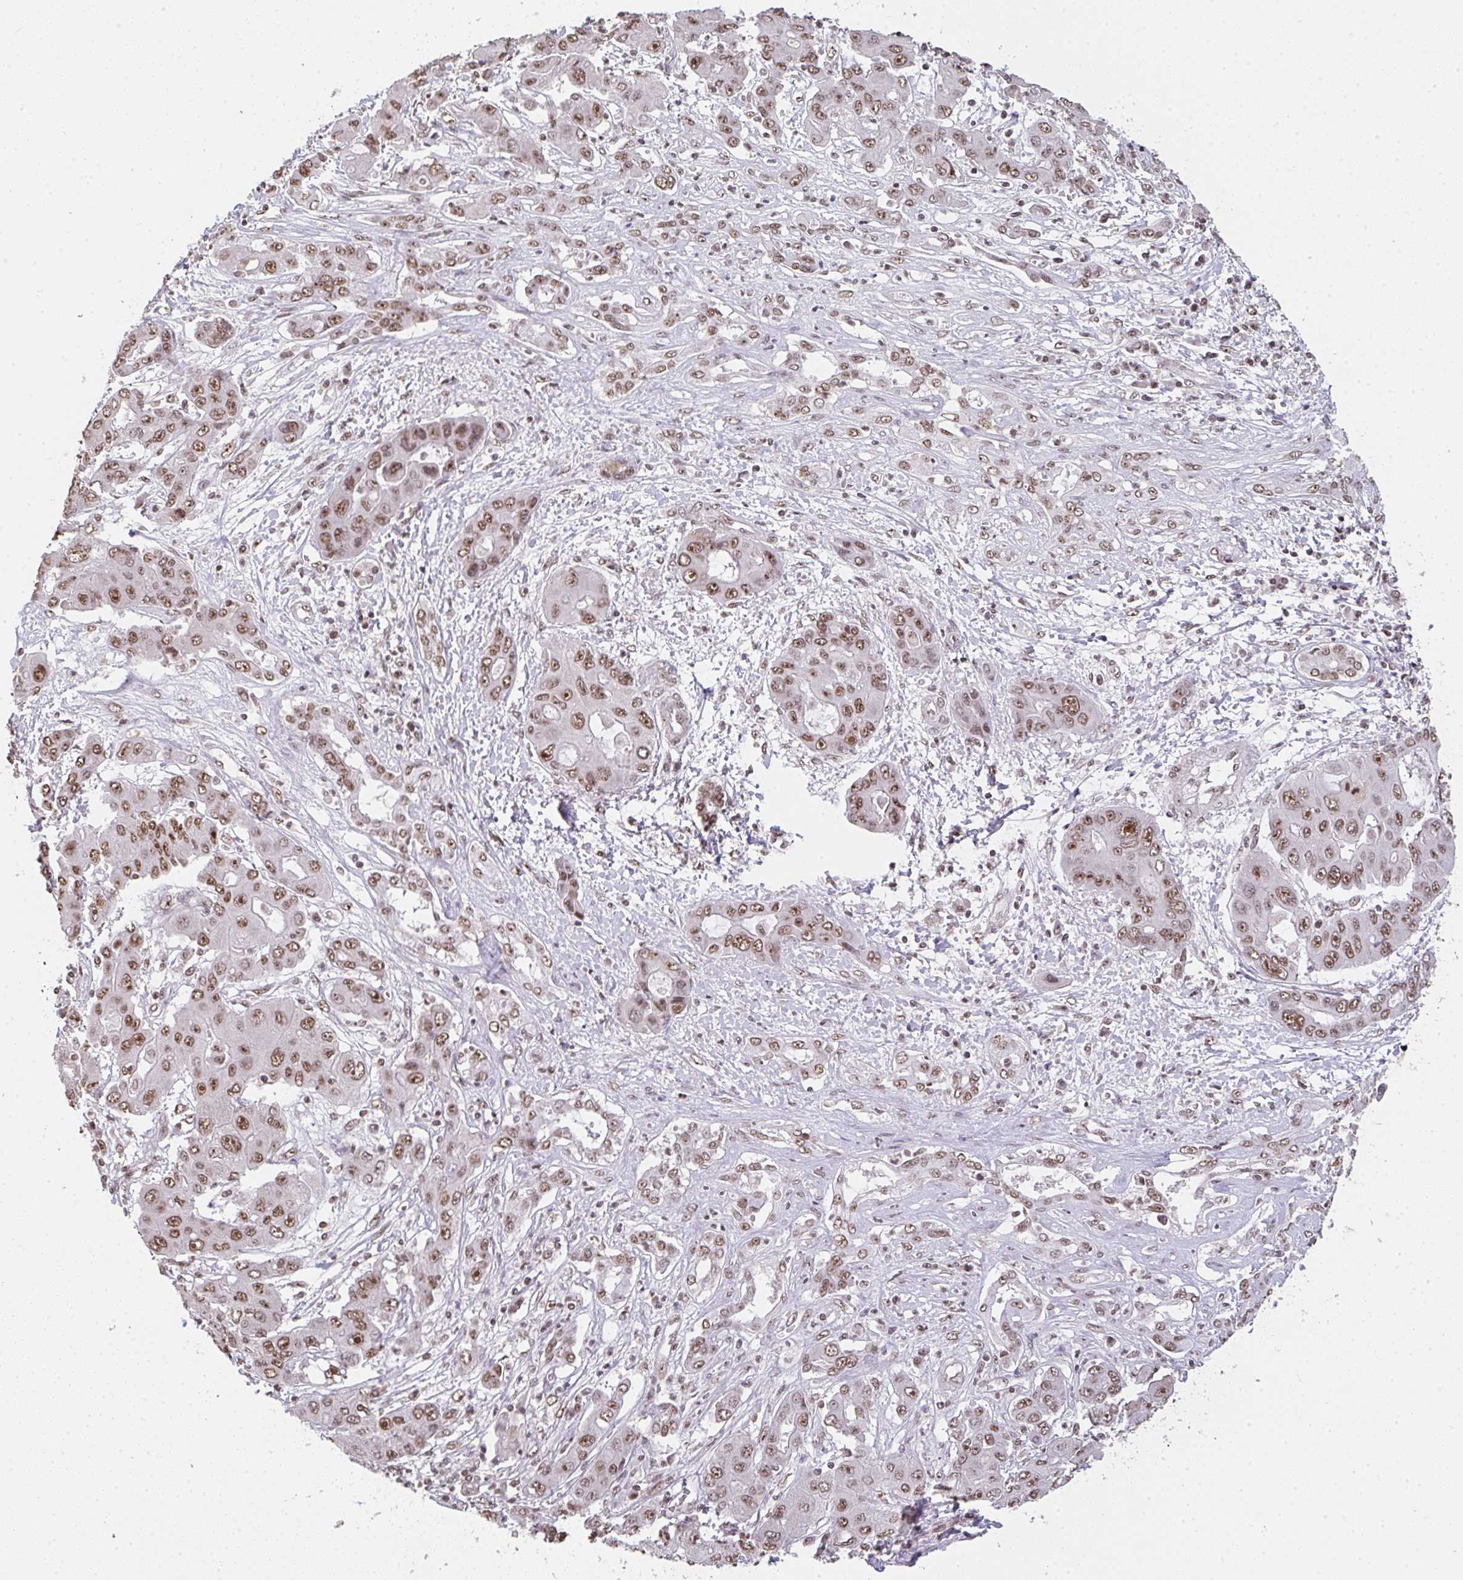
{"staining": {"intensity": "moderate", "quantity": ">75%", "location": "nuclear"}, "tissue": "liver cancer", "cell_type": "Tumor cells", "image_type": "cancer", "snomed": [{"axis": "morphology", "description": "Cholangiocarcinoma"}, {"axis": "topography", "description": "Liver"}], "caption": "Immunohistochemical staining of human liver cancer displays moderate nuclear protein expression in approximately >75% of tumor cells. (DAB (3,3'-diaminobenzidine) = brown stain, brightfield microscopy at high magnification).", "gene": "DKC1", "patient": {"sex": "male", "age": 67}}